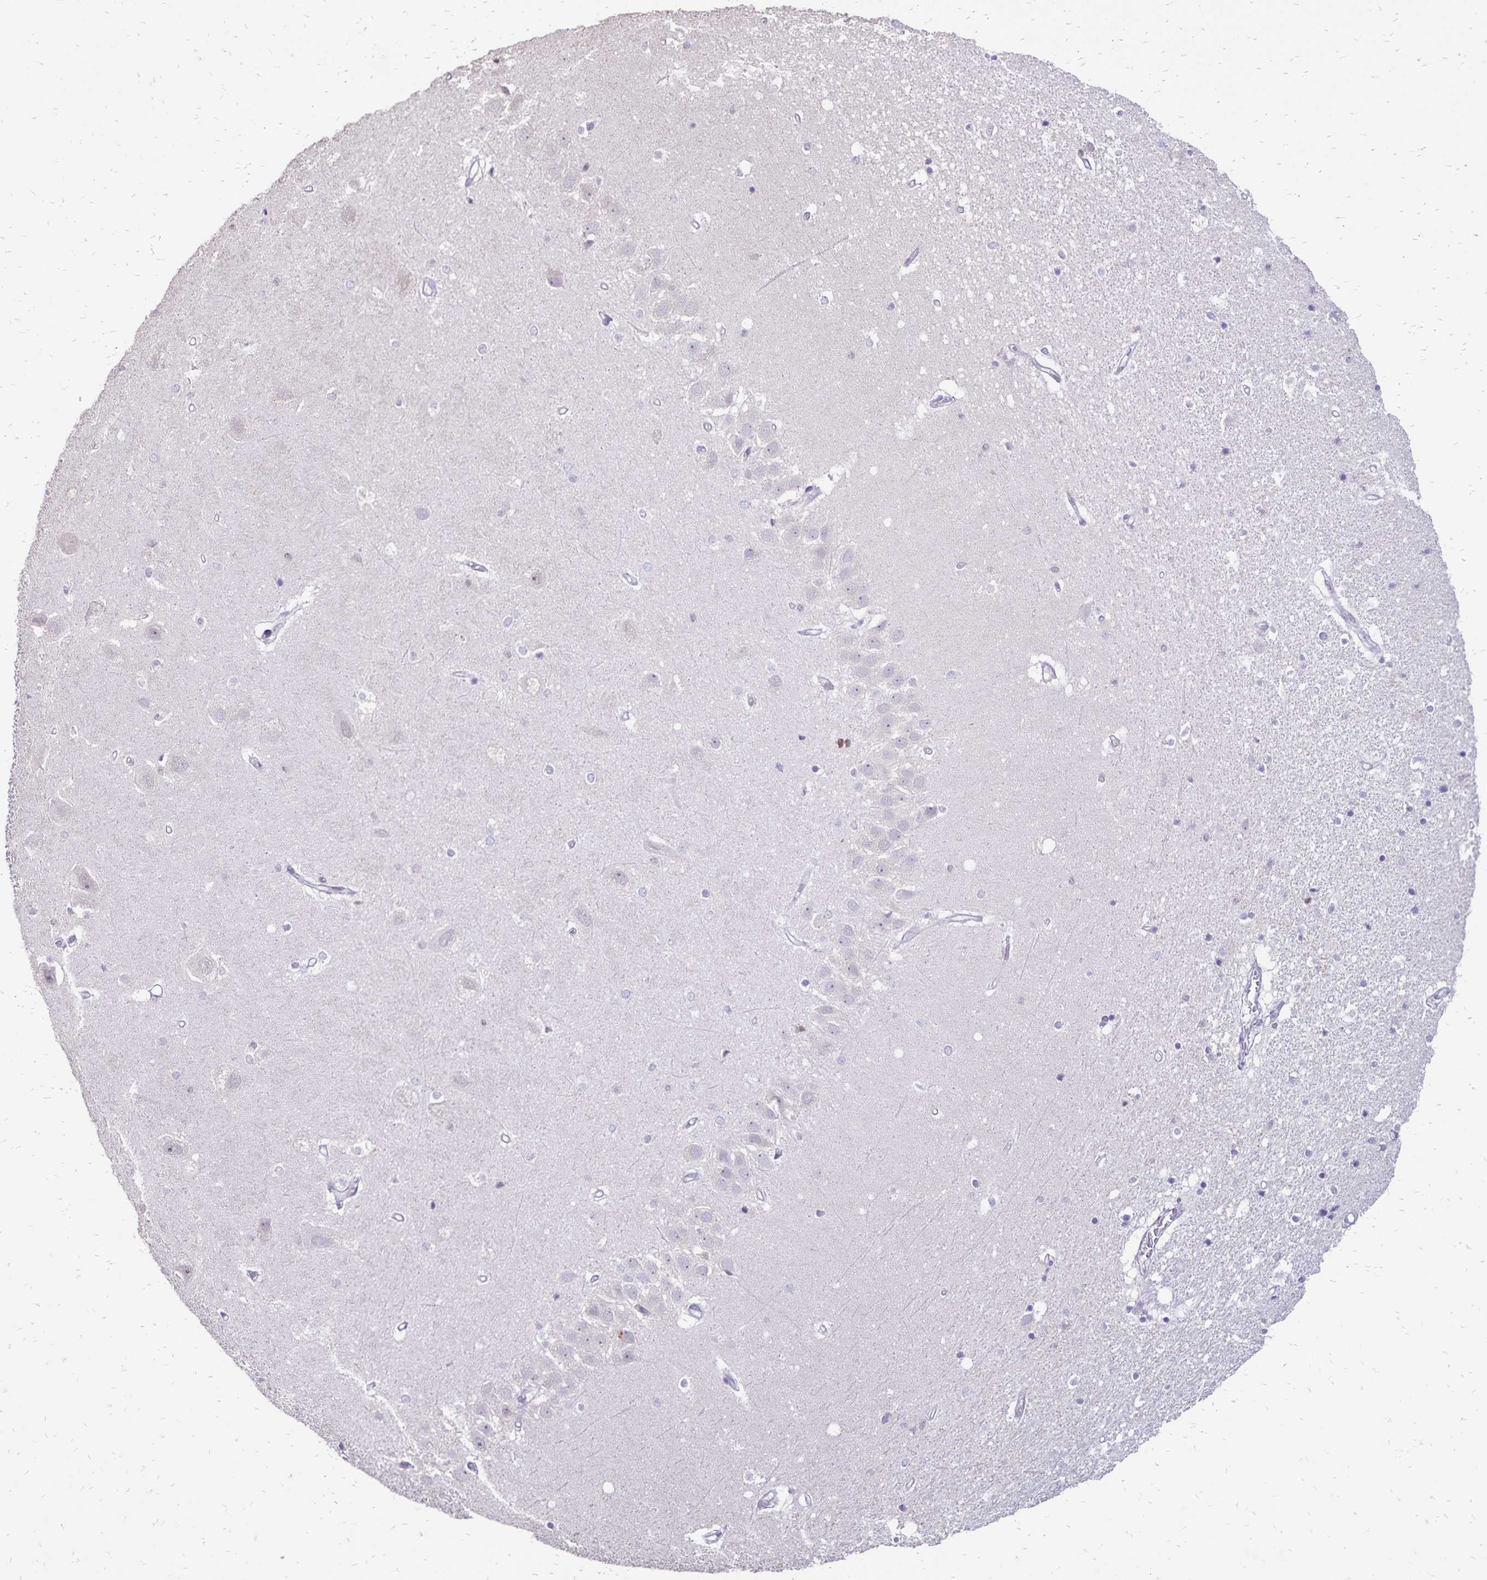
{"staining": {"intensity": "negative", "quantity": "none", "location": "none"}, "tissue": "hippocampus", "cell_type": "Glial cells", "image_type": "normal", "snomed": [{"axis": "morphology", "description": "Normal tissue, NOS"}, {"axis": "topography", "description": "Hippocampus"}], "caption": "This photomicrograph is of unremarkable hippocampus stained with IHC to label a protein in brown with the nuclei are counter-stained blue. There is no positivity in glial cells.", "gene": "POLB", "patient": {"sex": "male", "age": 63}}